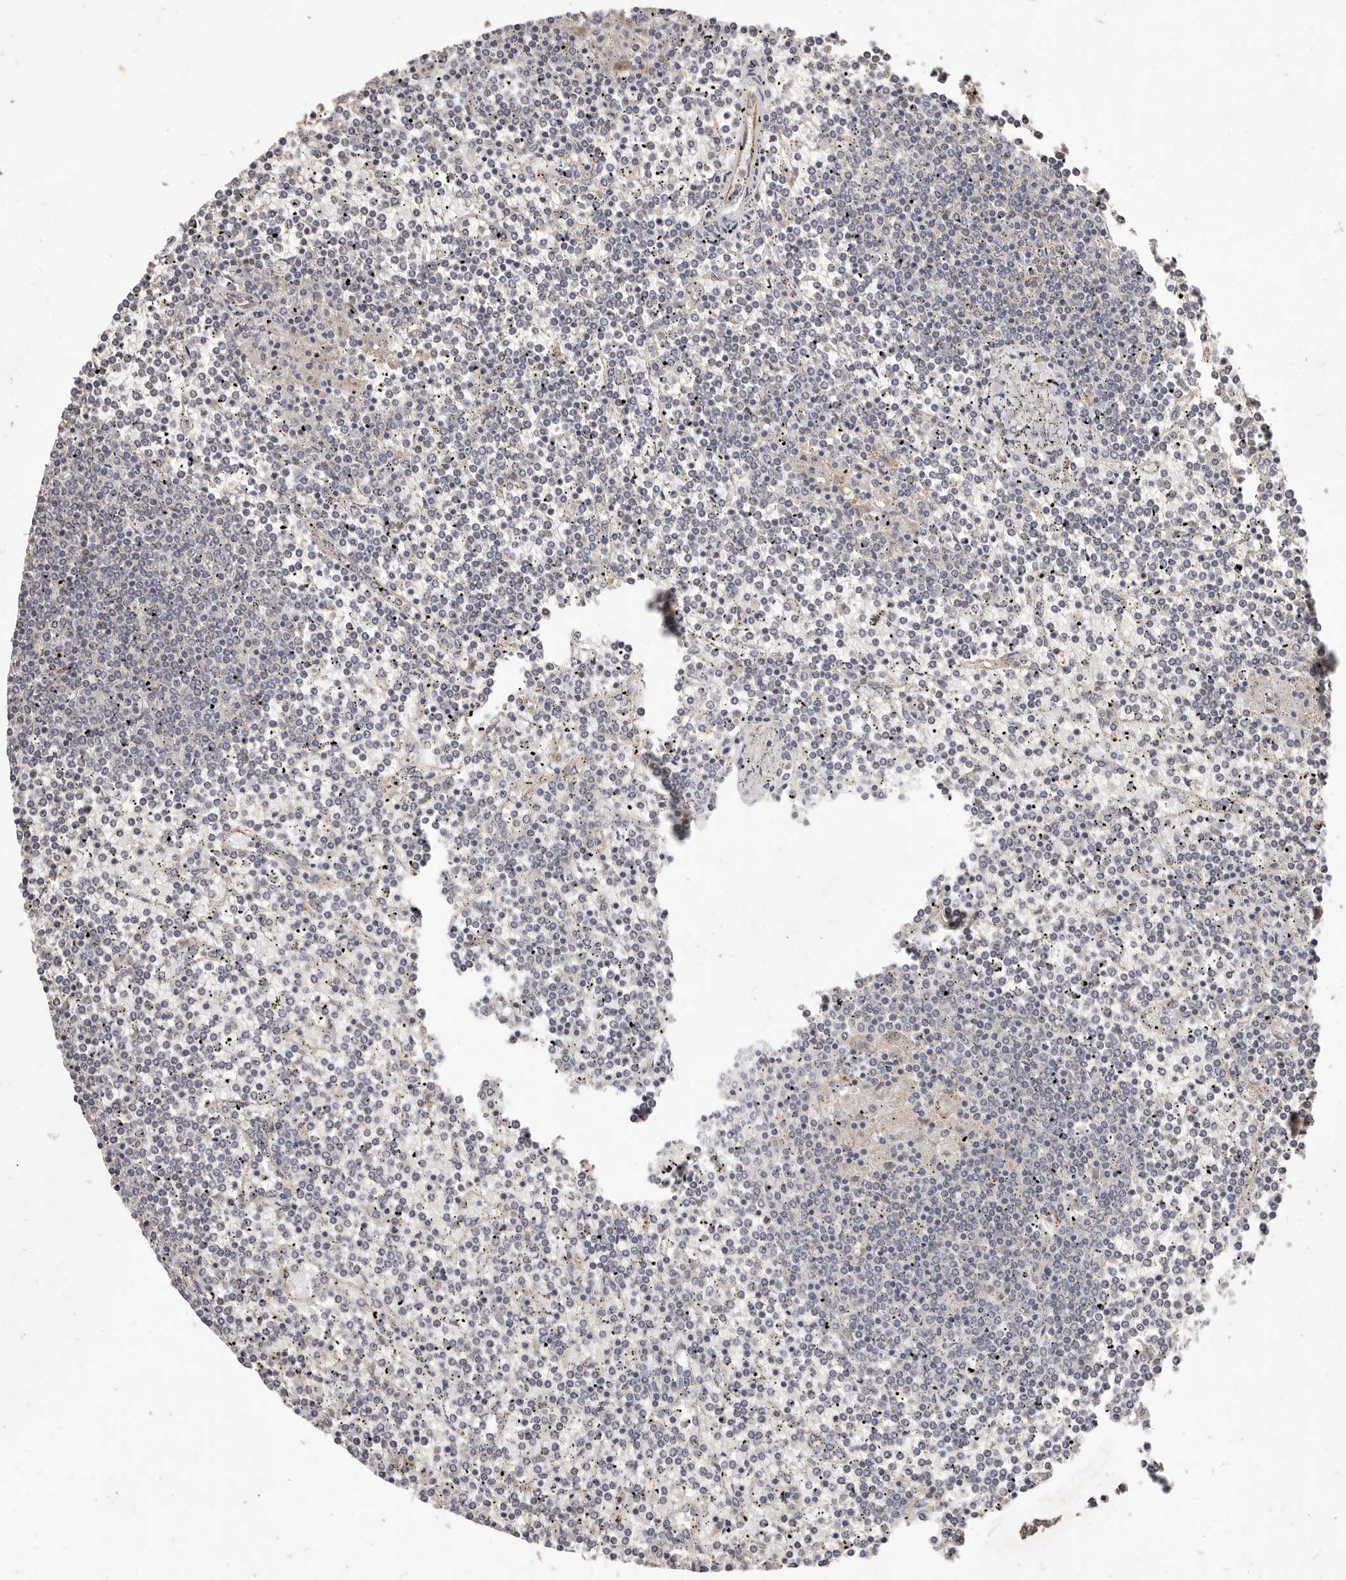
{"staining": {"intensity": "negative", "quantity": "none", "location": "none"}, "tissue": "lymphoma", "cell_type": "Tumor cells", "image_type": "cancer", "snomed": [{"axis": "morphology", "description": "Malignant lymphoma, non-Hodgkin's type, Low grade"}, {"axis": "topography", "description": "Spleen"}], "caption": "Immunohistochemistry (IHC) of lymphoma shows no expression in tumor cells.", "gene": "THBS3", "patient": {"sex": "female", "age": 19}}